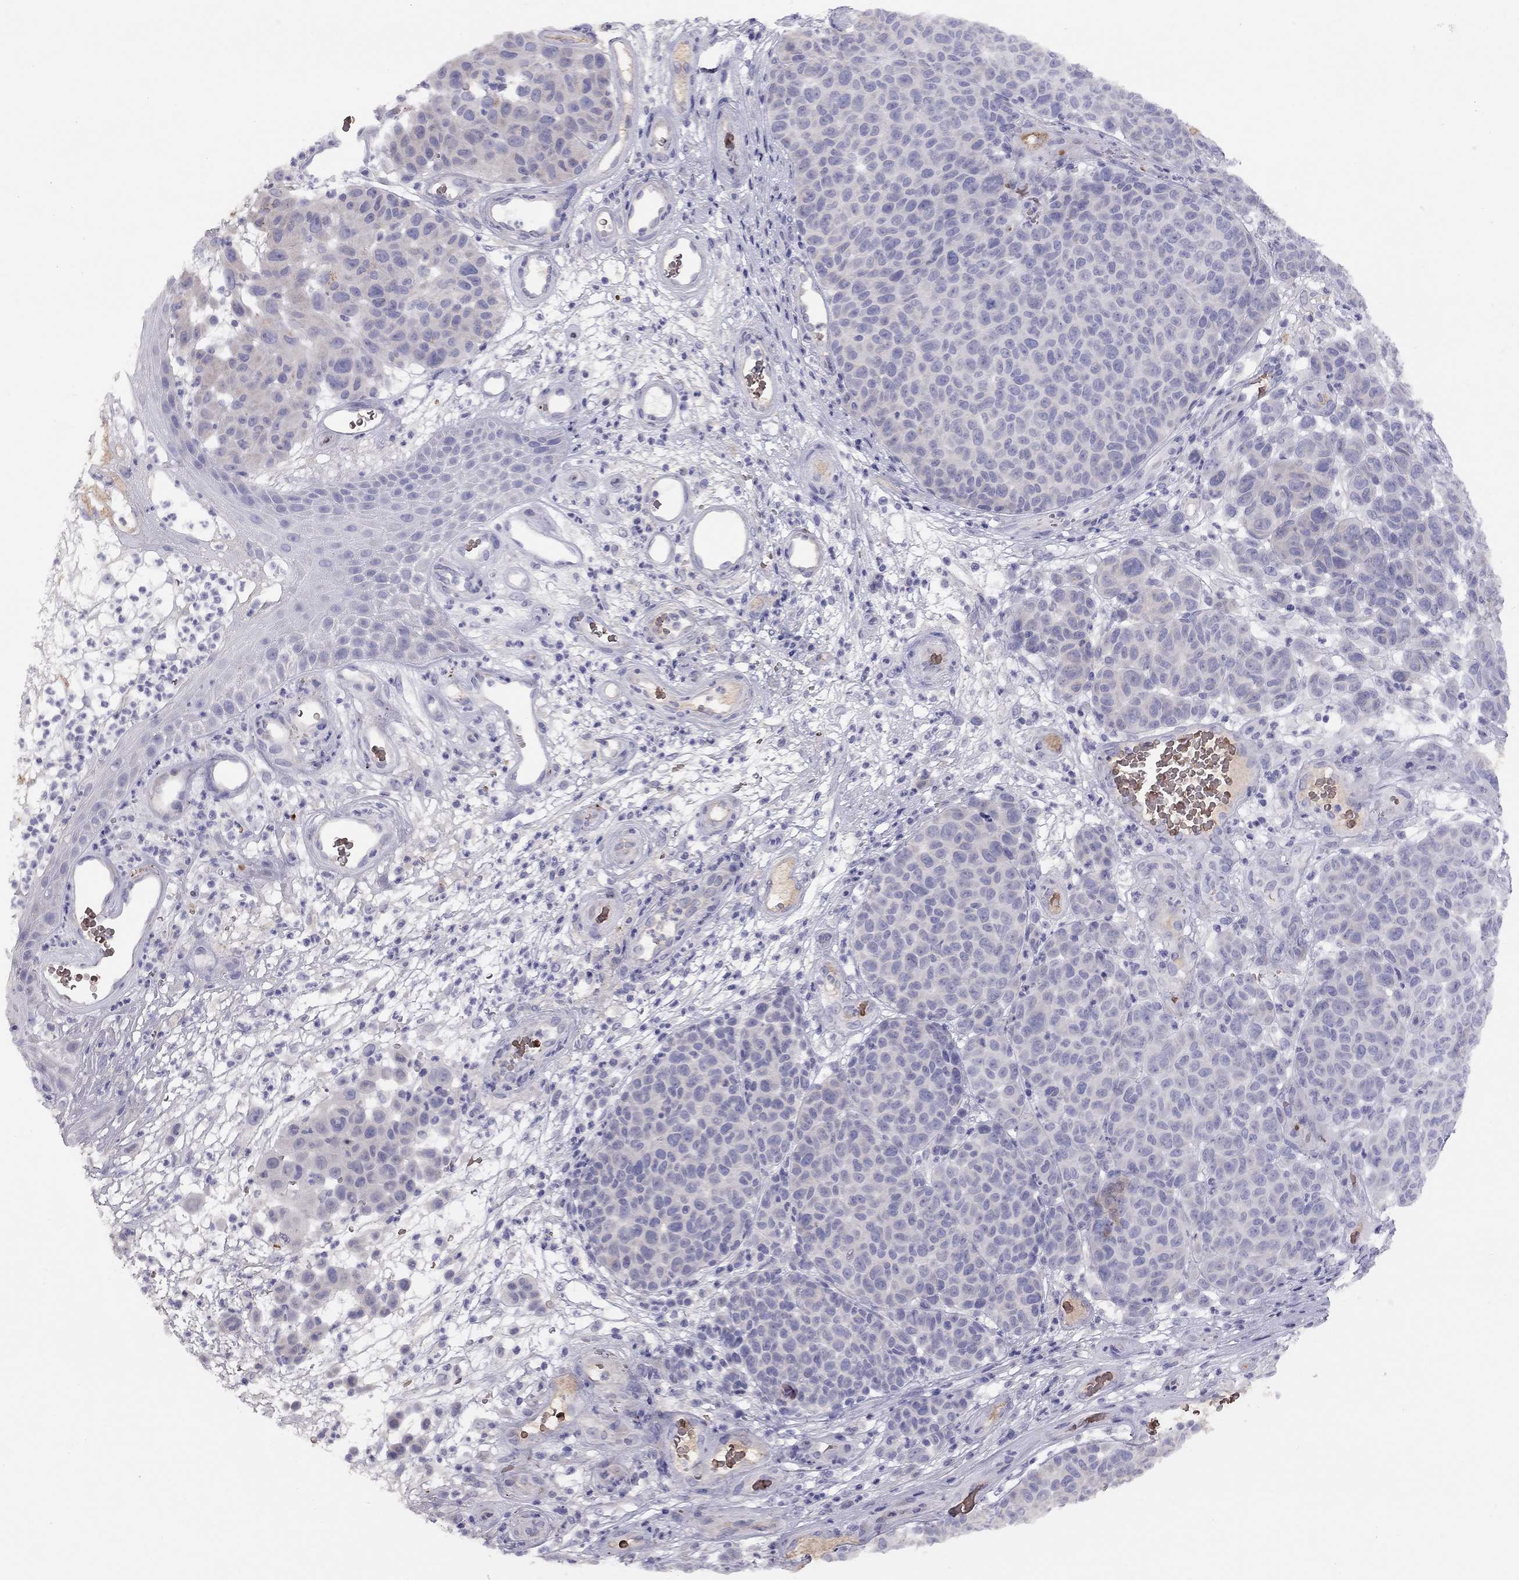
{"staining": {"intensity": "negative", "quantity": "none", "location": "none"}, "tissue": "melanoma", "cell_type": "Tumor cells", "image_type": "cancer", "snomed": [{"axis": "morphology", "description": "Malignant melanoma, NOS"}, {"axis": "topography", "description": "Skin"}], "caption": "Image shows no protein staining in tumor cells of malignant melanoma tissue. (DAB (3,3'-diaminobenzidine) immunohistochemistry visualized using brightfield microscopy, high magnification).", "gene": "RHD", "patient": {"sex": "male", "age": 59}}